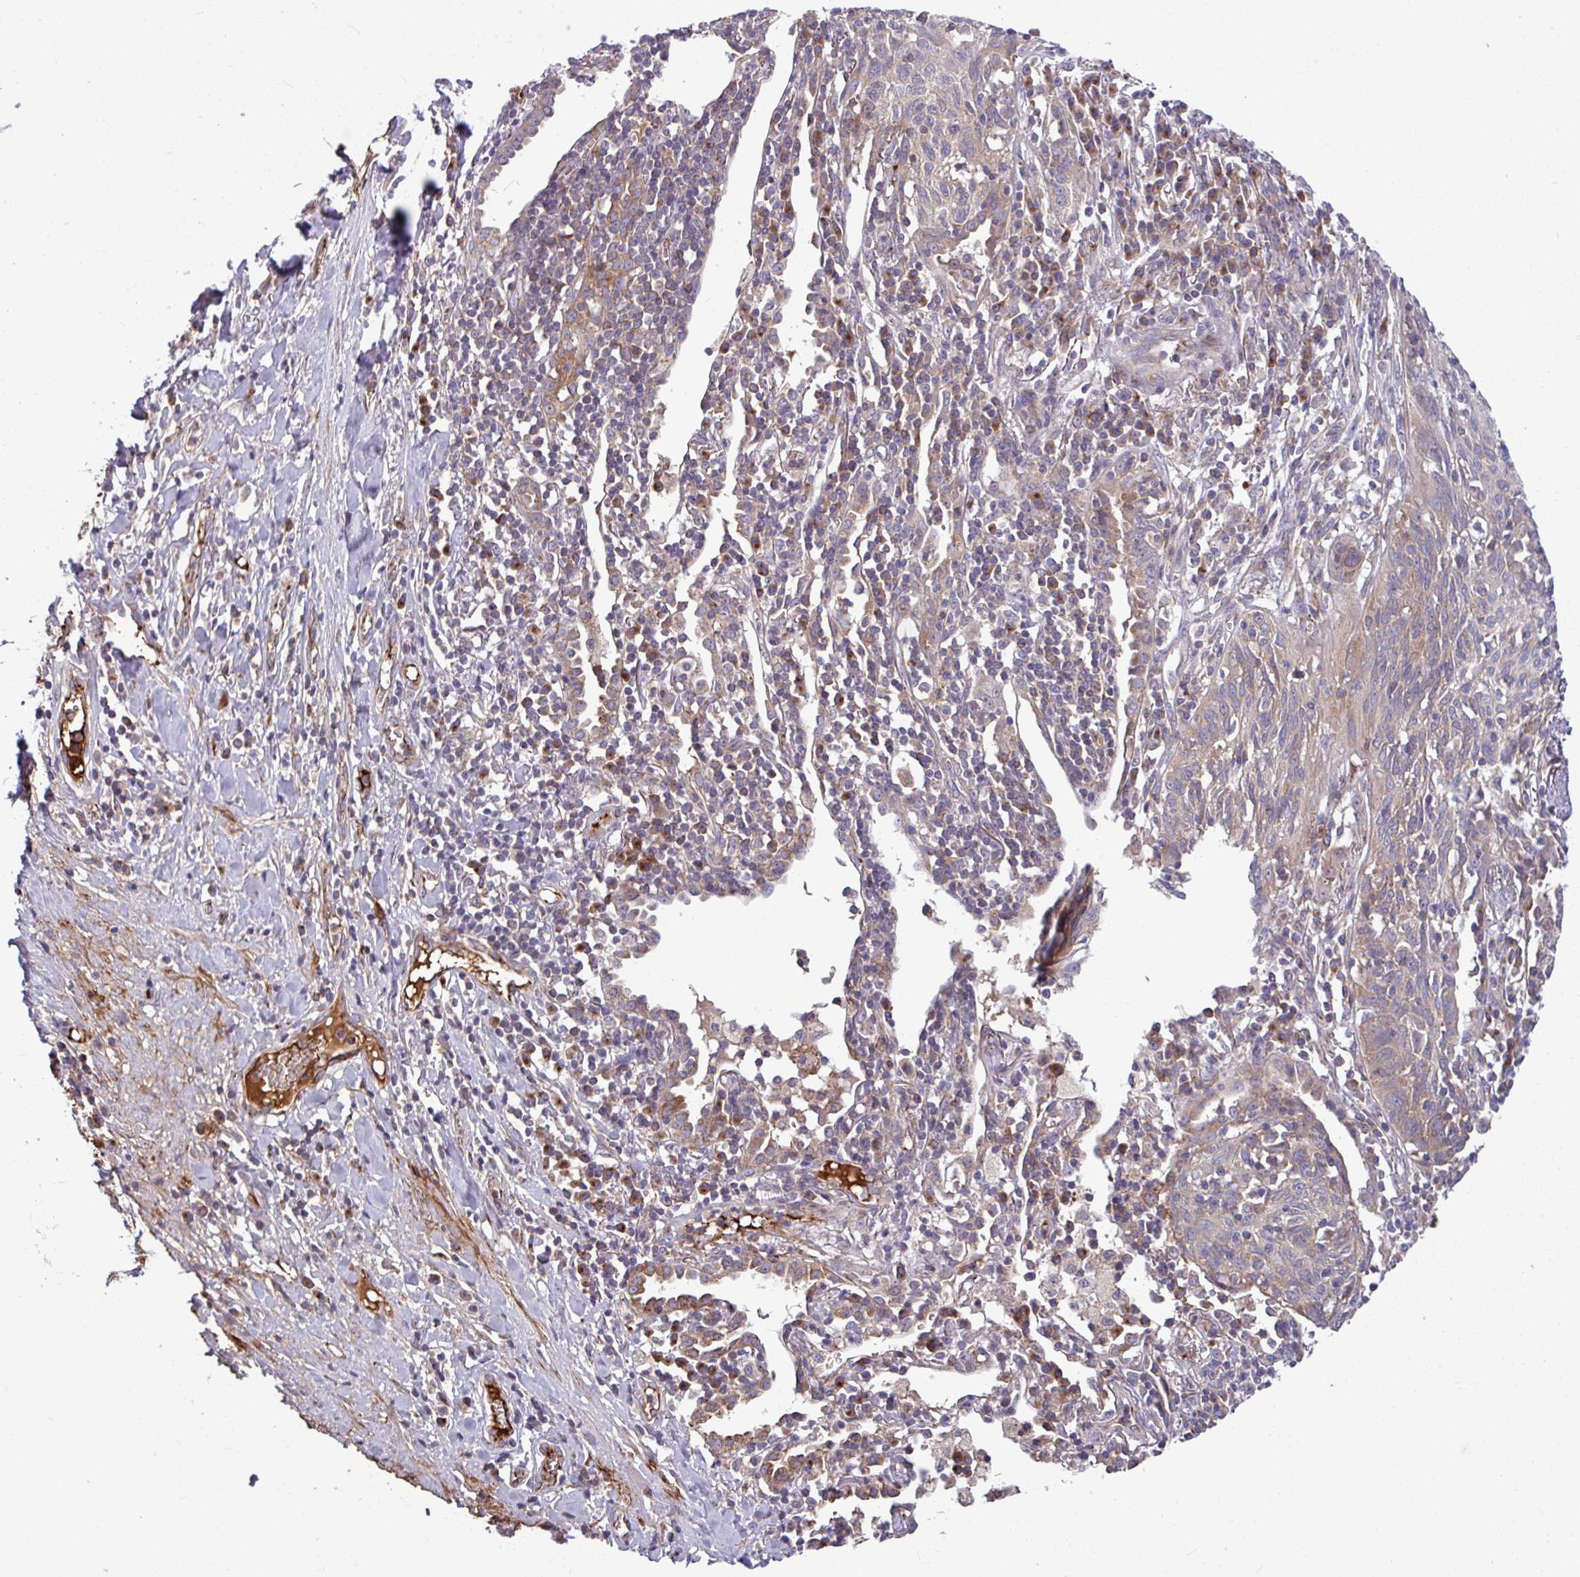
{"staining": {"intensity": "weak", "quantity": "25%-75%", "location": "cytoplasmic/membranous"}, "tissue": "lung cancer", "cell_type": "Tumor cells", "image_type": "cancer", "snomed": [{"axis": "morphology", "description": "Squamous cell carcinoma, NOS"}, {"axis": "topography", "description": "Lung"}], "caption": "Tumor cells reveal low levels of weak cytoplasmic/membranous staining in approximately 25%-75% of cells in human lung cancer.", "gene": "LSM12", "patient": {"sex": "female", "age": 66}}